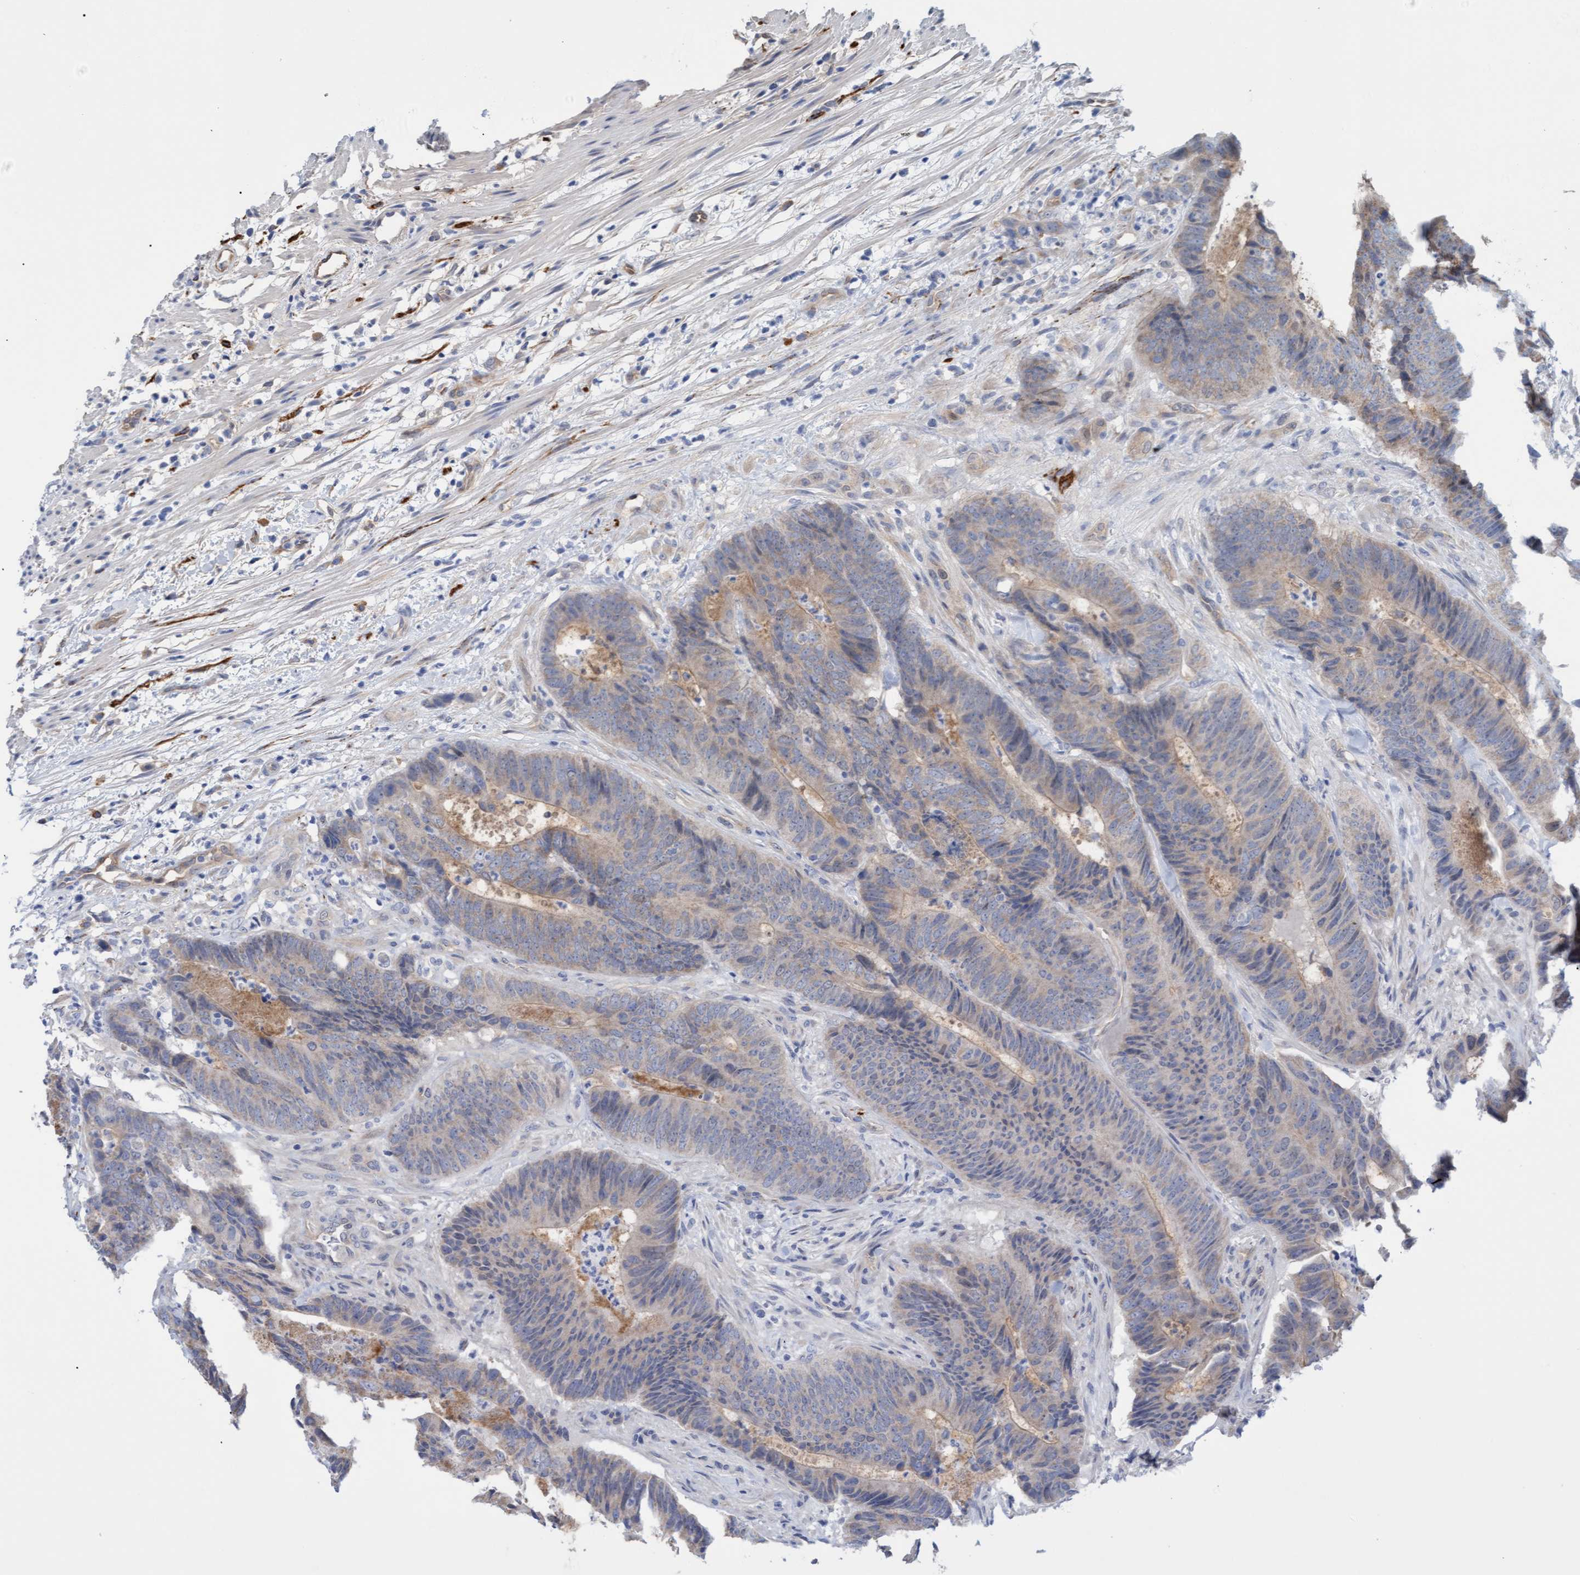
{"staining": {"intensity": "weak", "quantity": "<25%", "location": "cytoplasmic/membranous"}, "tissue": "colorectal cancer", "cell_type": "Tumor cells", "image_type": "cancer", "snomed": [{"axis": "morphology", "description": "Adenocarcinoma, NOS"}, {"axis": "topography", "description": "Colon"}], "caption": "IHC histopathology image of neoplastic tissue: human colorectal adenocarcinoma stained with DAB exhibits no significant protein expression in tumor cells. (Immunohistochemistry, brightfield microscopy, high magnification).", "gene": "STXBP1", "patient": {"sex": "male", "age": 56}}